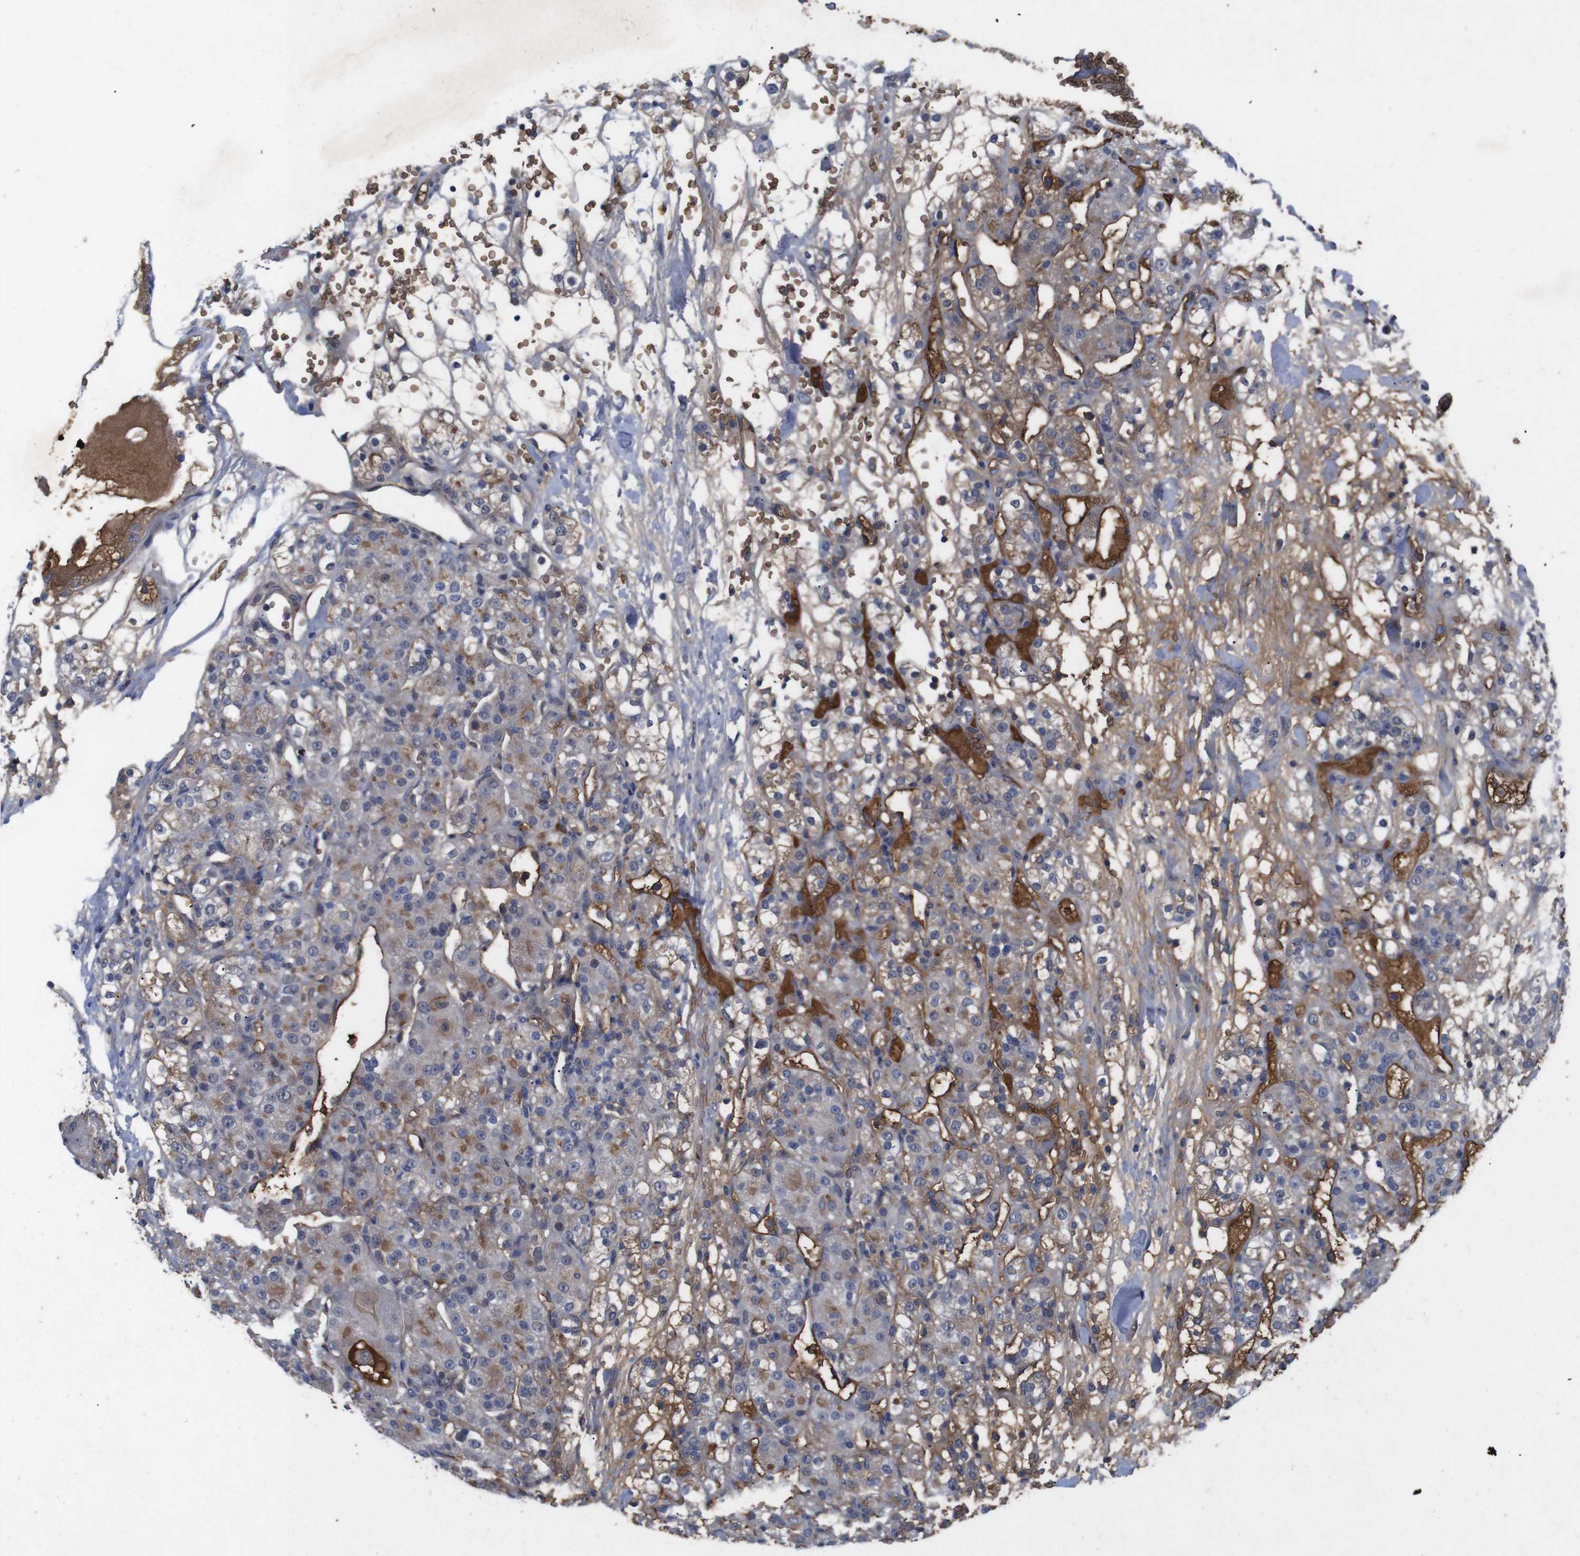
{"staining": {"intensity": "moderate", "quantity": "<25%", "location": "cytoplasmic/membranous"}, "tissue": "renal cancer", "cell_type": "Tumor cells", "image_type": "cancer", "snomed": [{"axis": "morphology", "description": "Normal tissue, NOS"}, {"axis": "morphology", "description": "Adenocarcinoma, NOS"}, {"axis": "topography", "description": "Kidney"}], "caption": "A low amount of moderate cytoplasmic/membranous staining is identified in about <25% of tumor cells in renal cancer (adenocarcinoma) tissue. (DAB = brown stain, brightfield microscopy at high magnification).", "gene": "SPTB", "patient": {"sex": "male", "age": 61}}